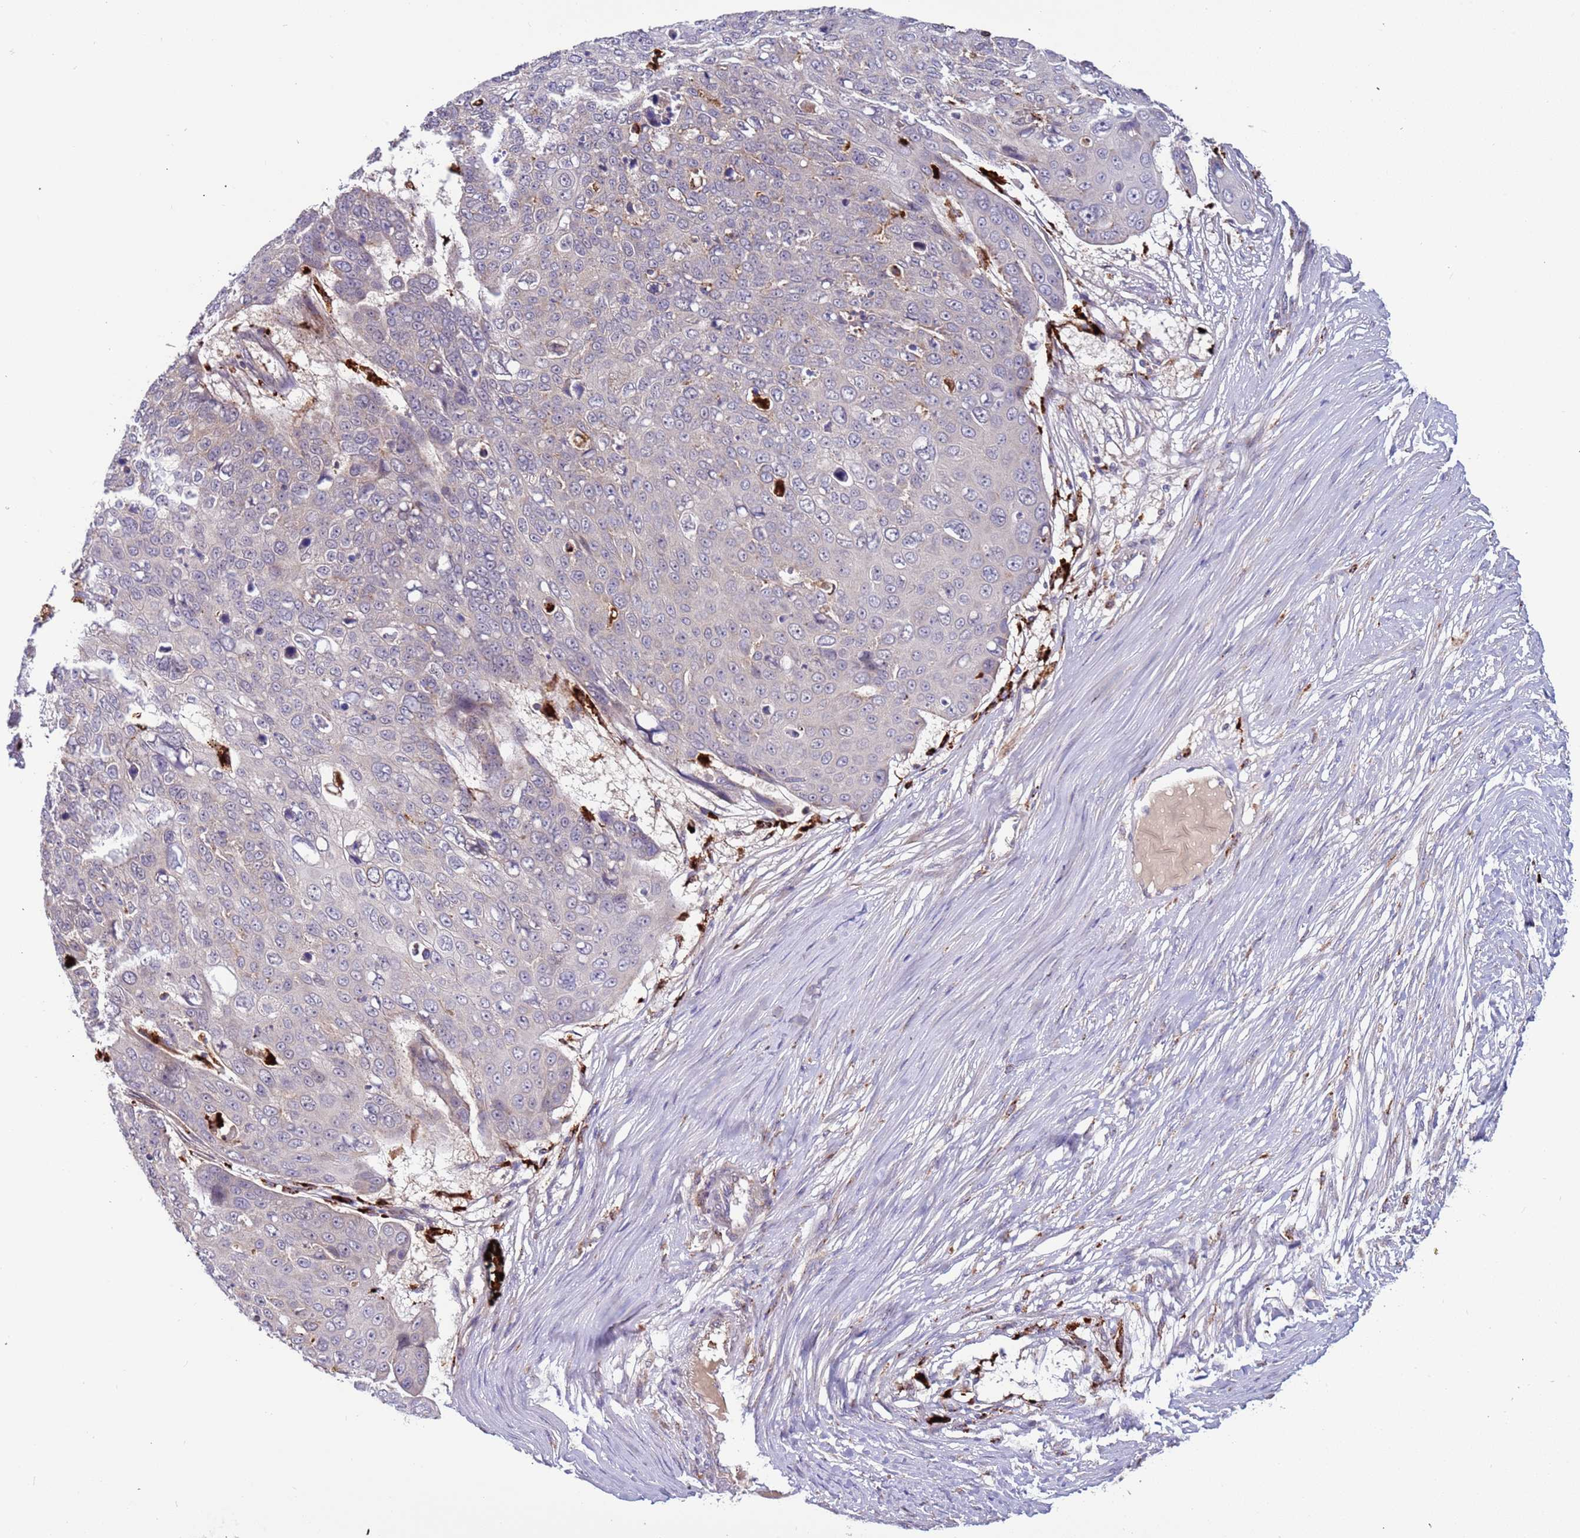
{"staining": {"intensity": "negative", "quantity": "none", "location": "none"}, "tissue": "skin cancer", "cell_type": "Tumor cells", "image_type": "cancer", "snomed": [{"axis": "morphology", "description": "Squamous cell carcinoma, NOS"}, {"axis": "topography", "description": "Skin"}], "caption": "Immunohistochemistry (IHC) histopathology image of human skin cancer stained for a protein (brown), which shows no positivity in tumor cells.", "gene": "VPS36", "patient": {"sex": "male", "age": 71}}